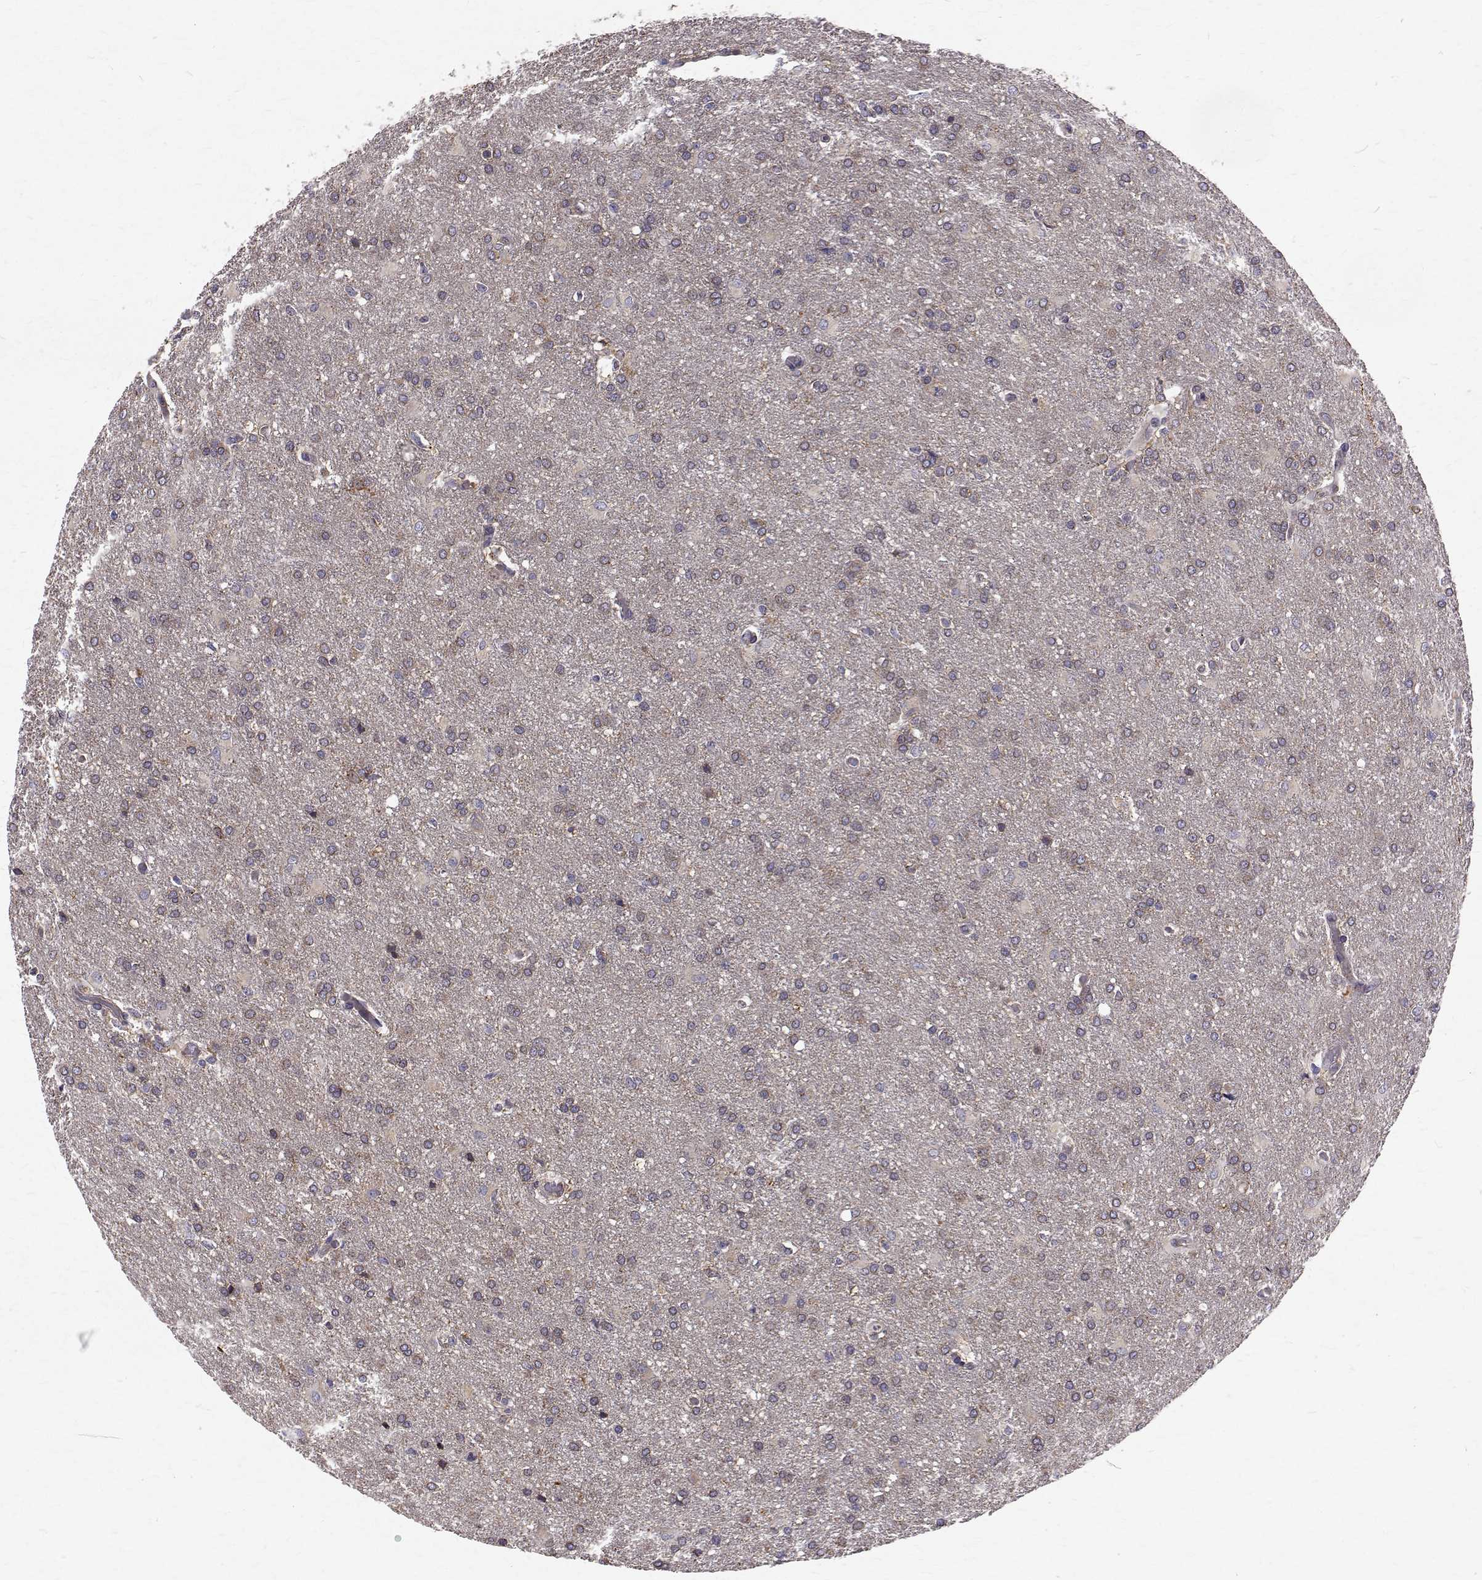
{"staining": {"intensity": "negative", "quantity": "none", "location": "none"}, "tissue": "glioma", "cell_type": "Tumor cells", "image_type": "cancer", "snomed": [{"axis": "morphology", "description": "Glioma, malignant, High grade"}, {"axis": "topography", "description": "Brain"}], "caption": "Malignant glioma (high-grade) was stained to show a protein in brown. There is no significant expression in tumor cells. Brightfield microscopy of IHC stained with DAB (3,3'-diaminobenzidine) (brown) and hematoxylin (blue), captured at high magnification.", "gene": "ARFGAP1", "patient": {"sex": "male", "age": 68}}